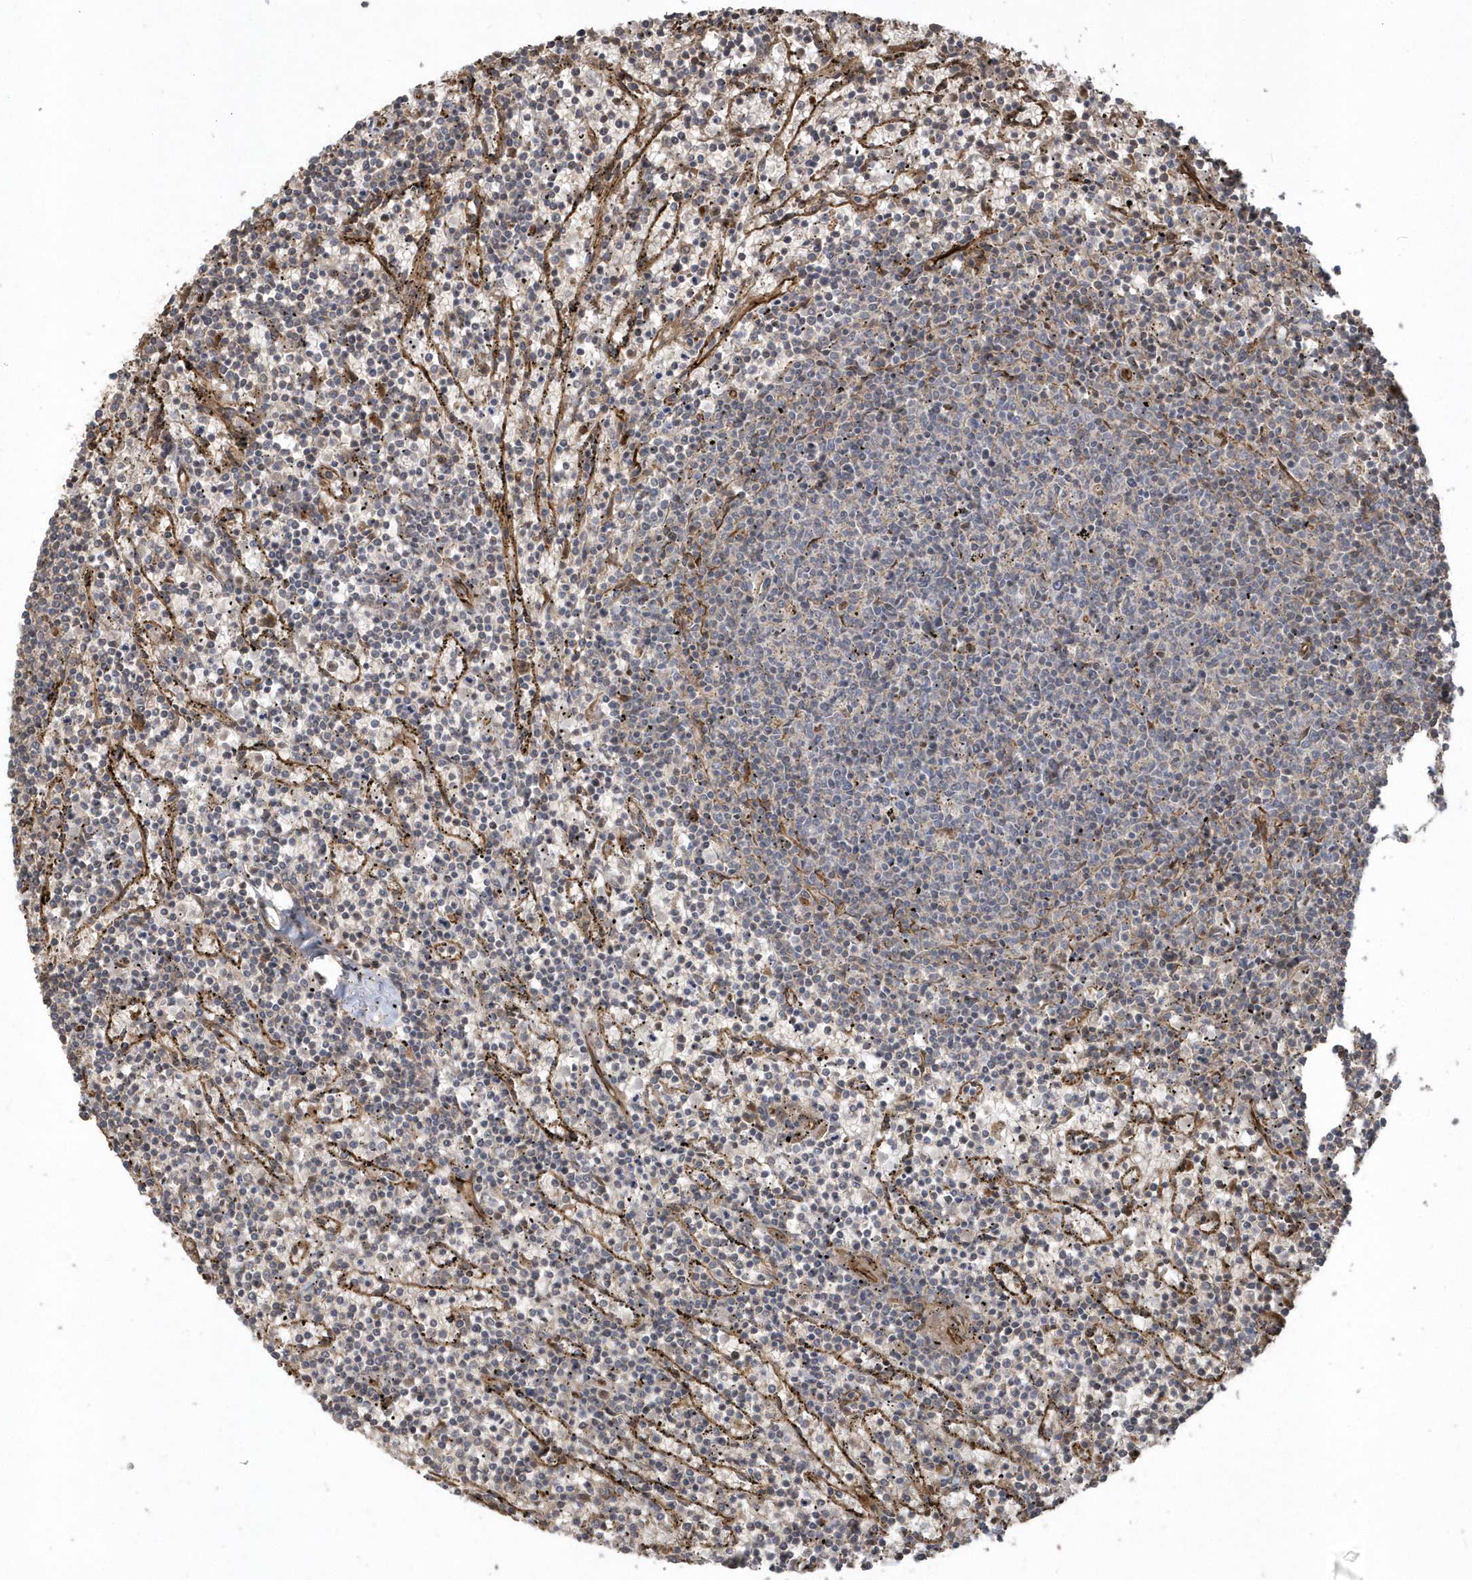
{"staining": {"intensity": "negative", "quantity": "none", "location": "none"}, "tissue": "lymphoma", "cell_type": "Tumor cells", "image_type": "cancer", "snomed": [{"axis": "morphology", "description": "Malignant lymphoma, non-Hodgkin's type, Low grade"}, {"axis": "topography", "description": "Spleen"}], "caption": "A histopathology image of lymphoma stained for a protein exhibits no brown staining in tumor cells. (IHC, brightfield microscopy, high magnification).", "gene": "HERPUD1", "patient": {"sex": "female", "age": 50}}